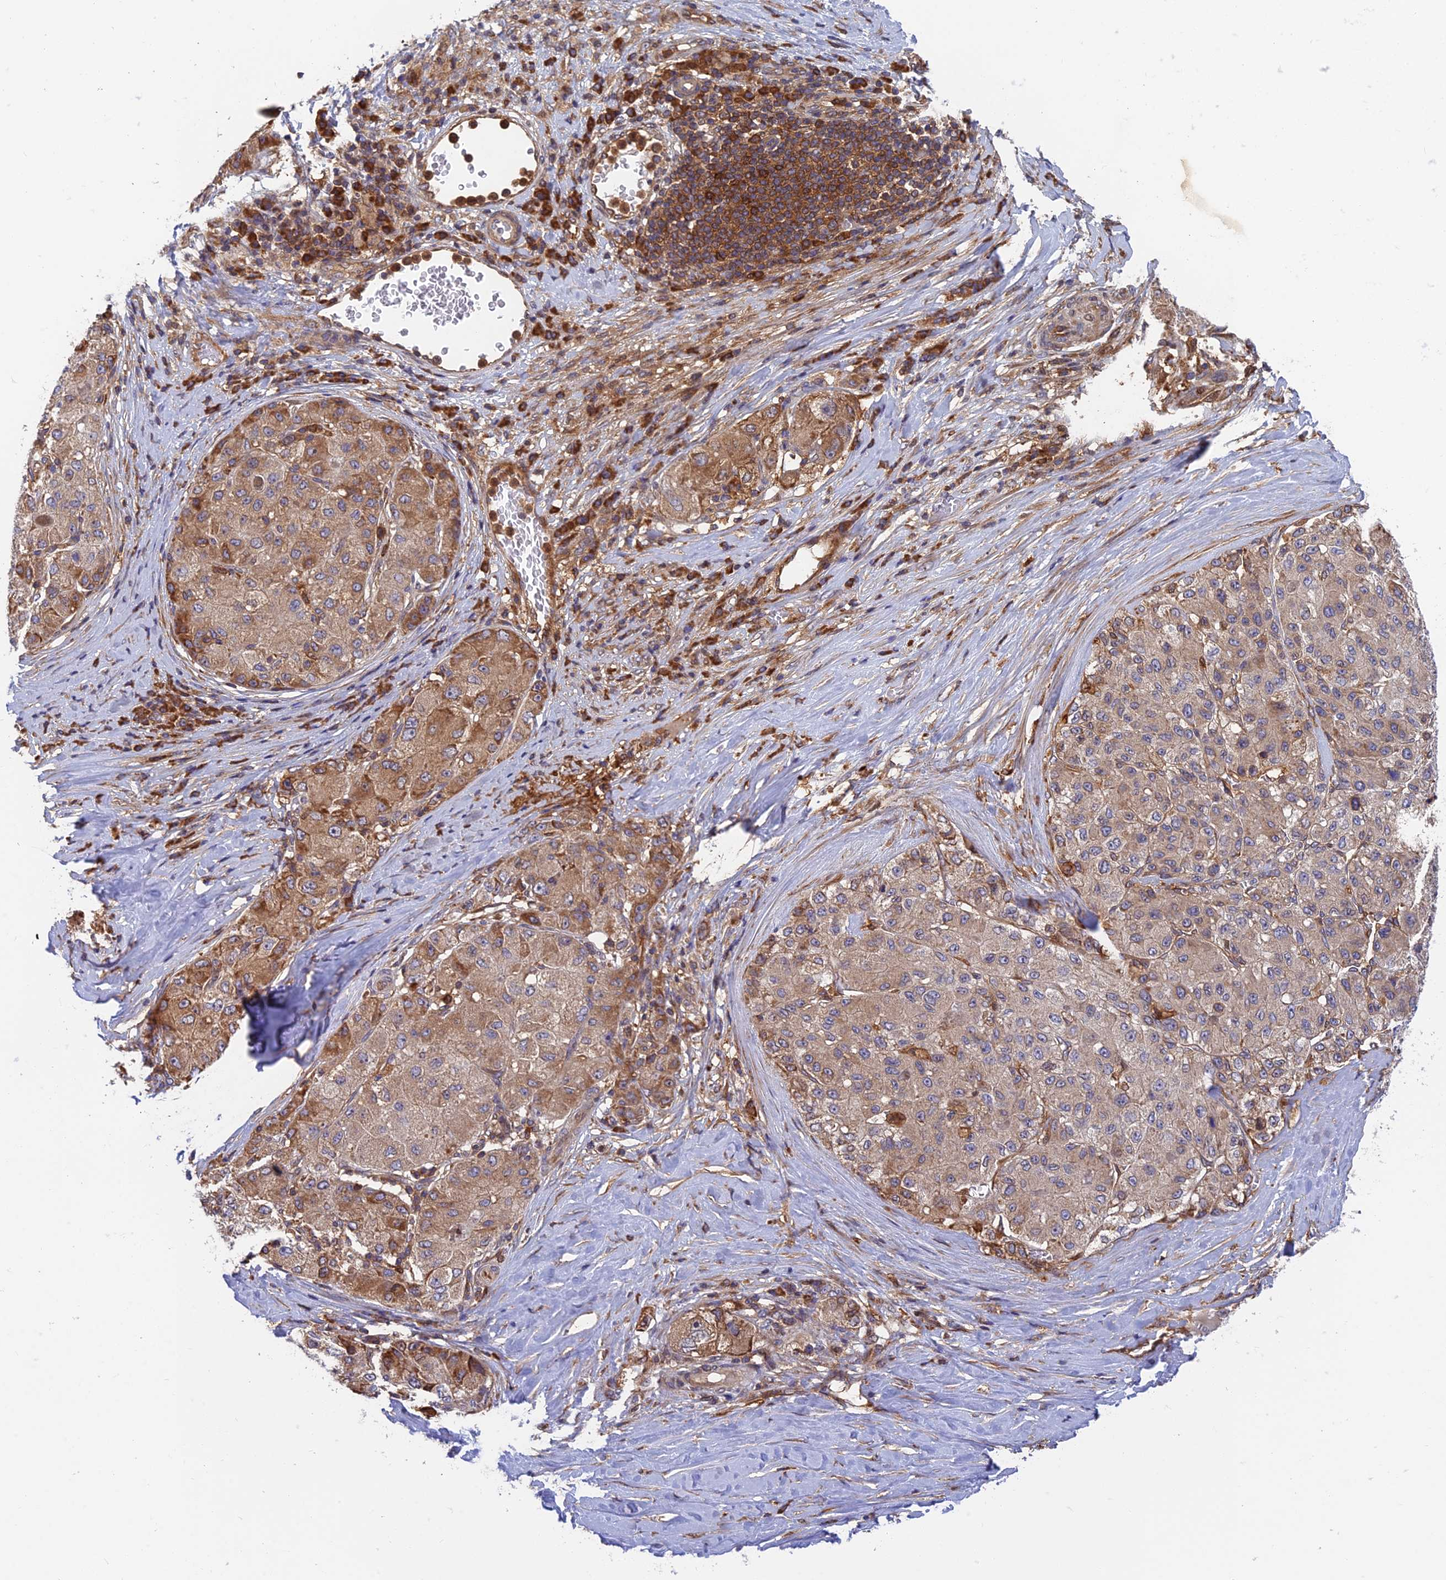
{"staining": {"intensity": "moderate", "quantity": ">75%", "location": "cytoplasmic/membranous"}, "tissue": "liver cancer", "cell_type": "Tumor cells", "image_type": "cancer", "snomed": [{"axis": "morphology", "description": "Carcinoma, Hepatocellular, NOS"}, {"axis": "topography", "description": "Liver"}], "caption": "Tumor cells show medium levels of moderate cytoplasmic/membranous positivity in approximately >75% of cells in human liver cancer.", "gene": "IPO5", "patient": {"sex": "male", "age": 80}}